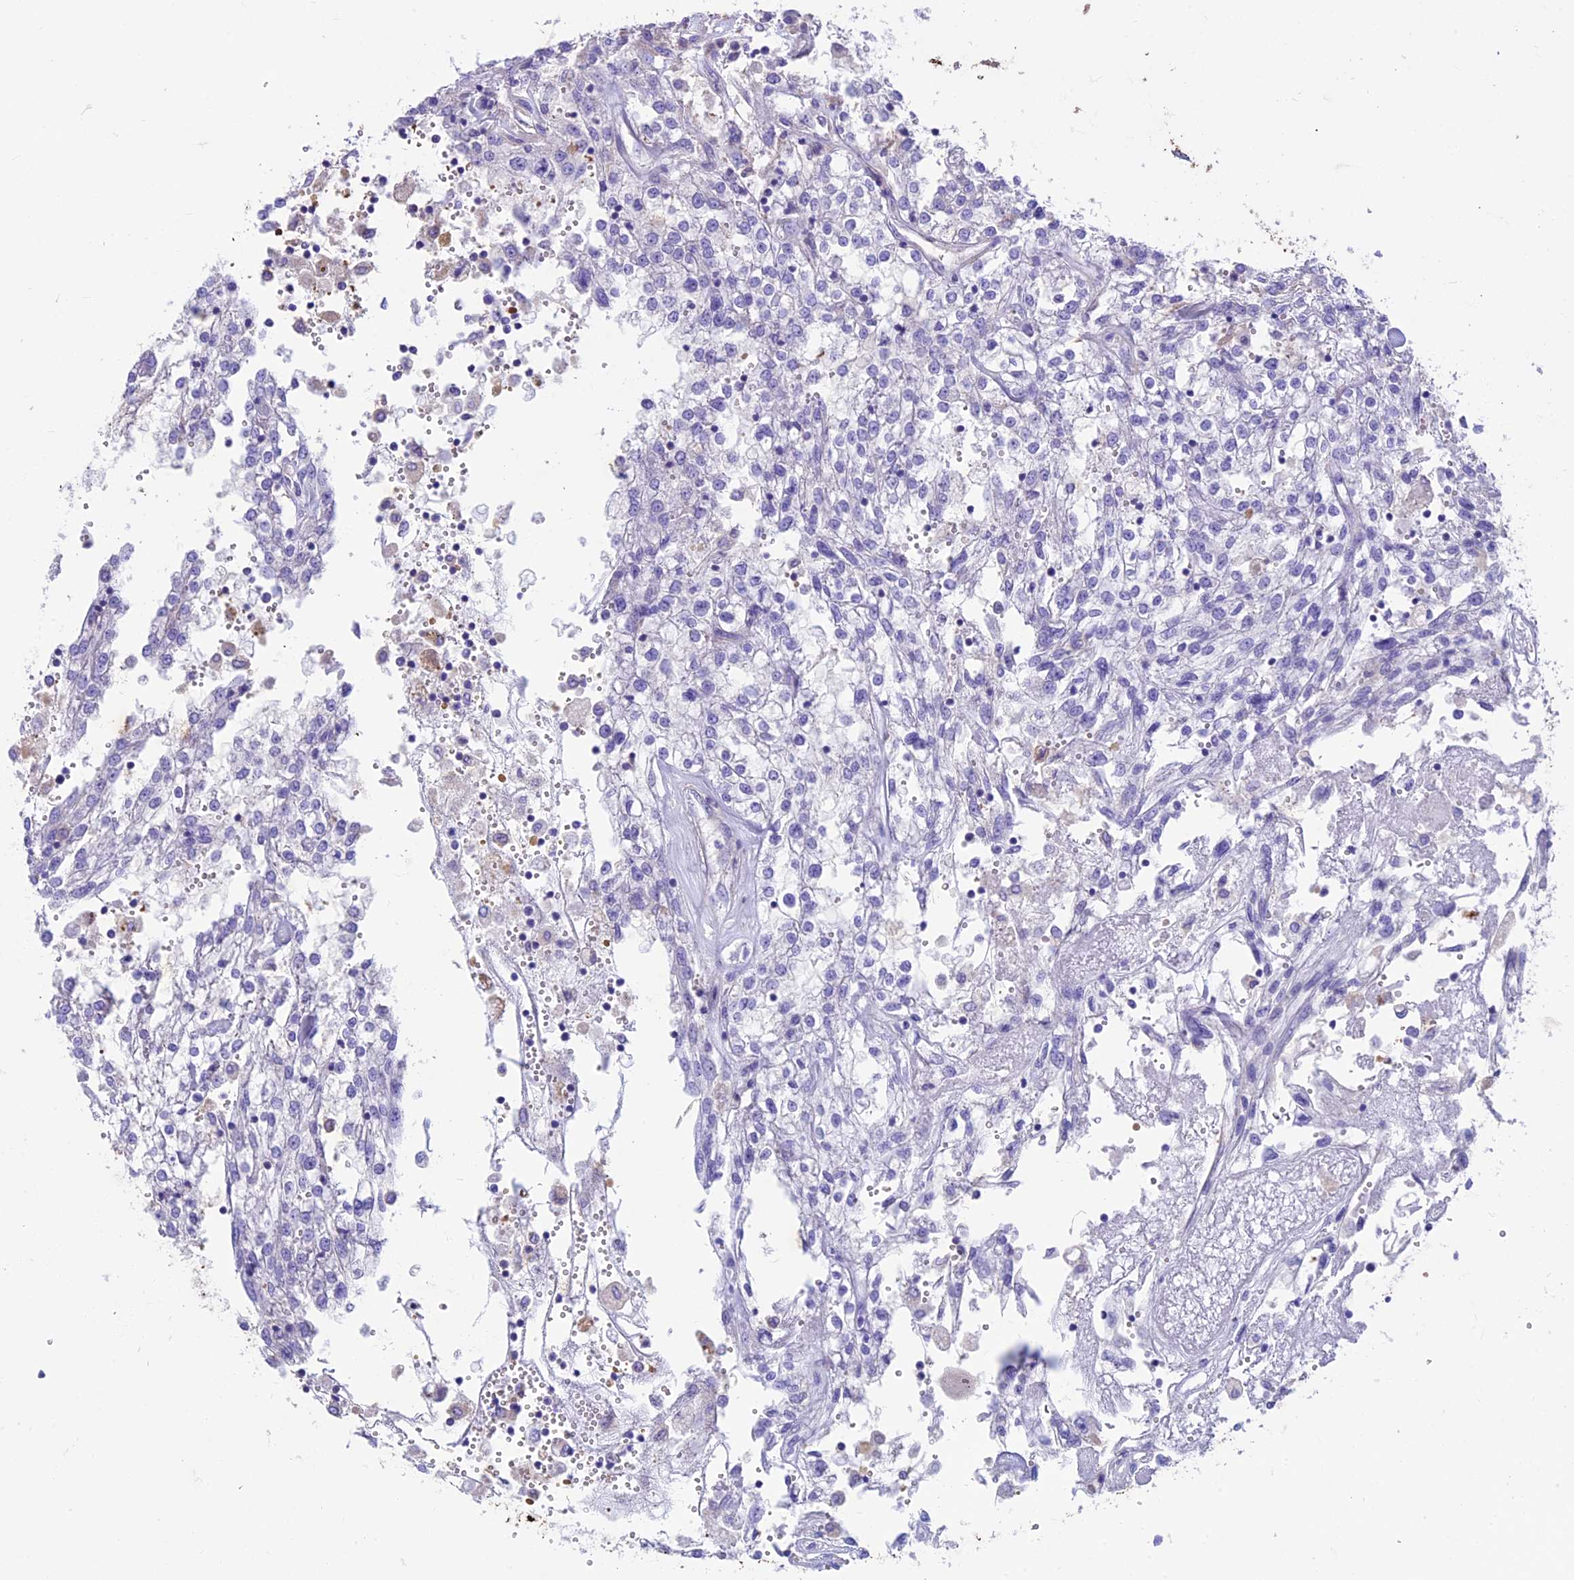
{"staining": {"intensity": "moderate", "quantity": "<25%", "location": "cytoplasmic/membranous"}, "tissue": "renal cancer", "cell_type": "Tumor cells", "image_type": "cancer", "snomed": [{"axis": "morphology", "description": "Adenocarcinoma, NOS"}, {"axis": "topography", "description": "Kidney"}], "caption": "Moderate cytoplasmic/membranous protein staining is seen in about <25% of tumor cells in renal cancer (adenocarcinoma).", "gene": "CDAN1", "patient": {"sex": "female", "age": 52}}